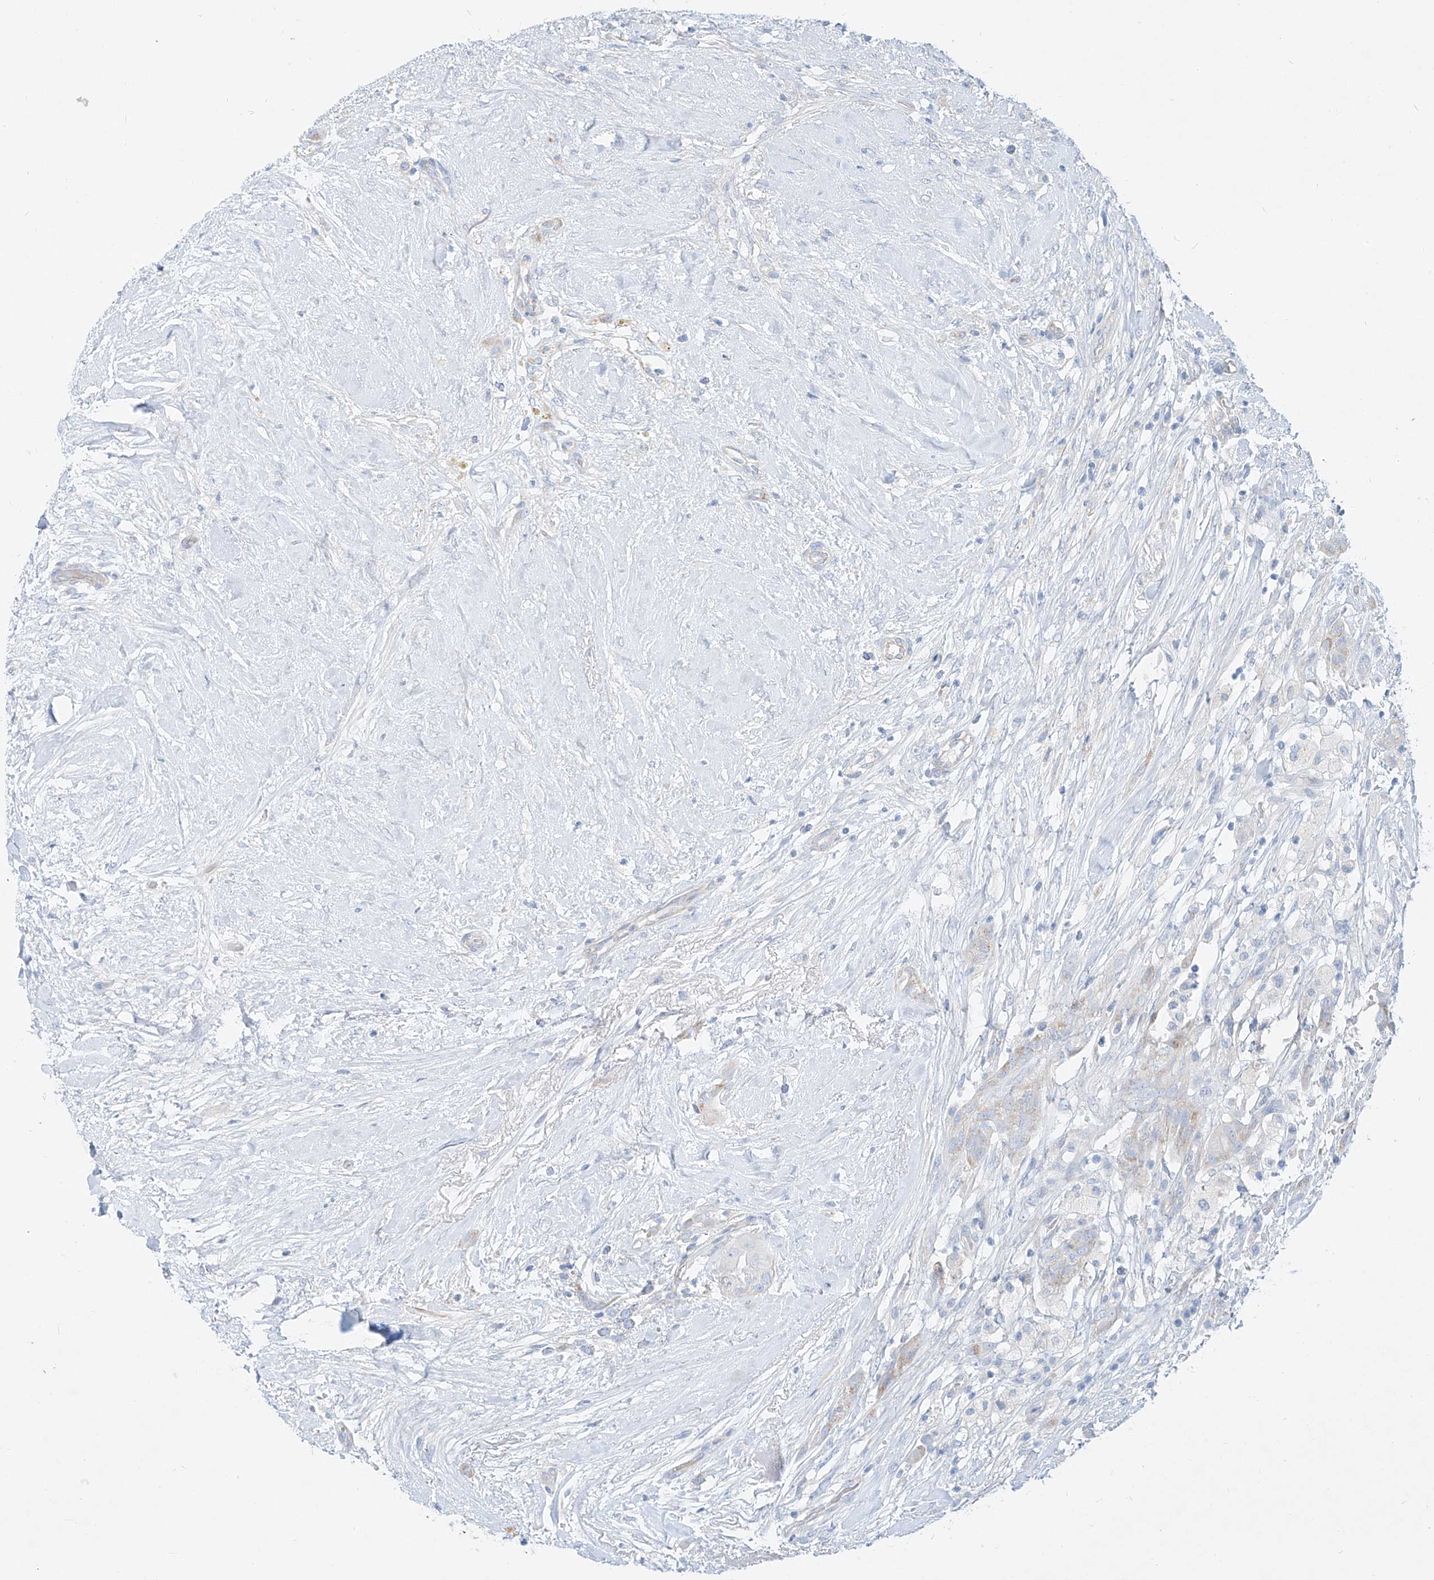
{"staining": {"intensity": "negative", "quantity": "none", "location": "none"}, "tissue": "thyroid cancer", "cell_type": "Tumor cells", "image_type": "cancer", "snomed": [{"axis": "morphology", "description": "Papillary adenocarcinoma, NOS"}, {"axis": "topography", "description": "Thyroid gland"}], "caption": "Thyroid papillary adenocarcinoma was stained to show a protein in brown. There is no significant staining in tumor cells.", "gene": "AJM1", "patient": {"sex": "female", "age": 59}}